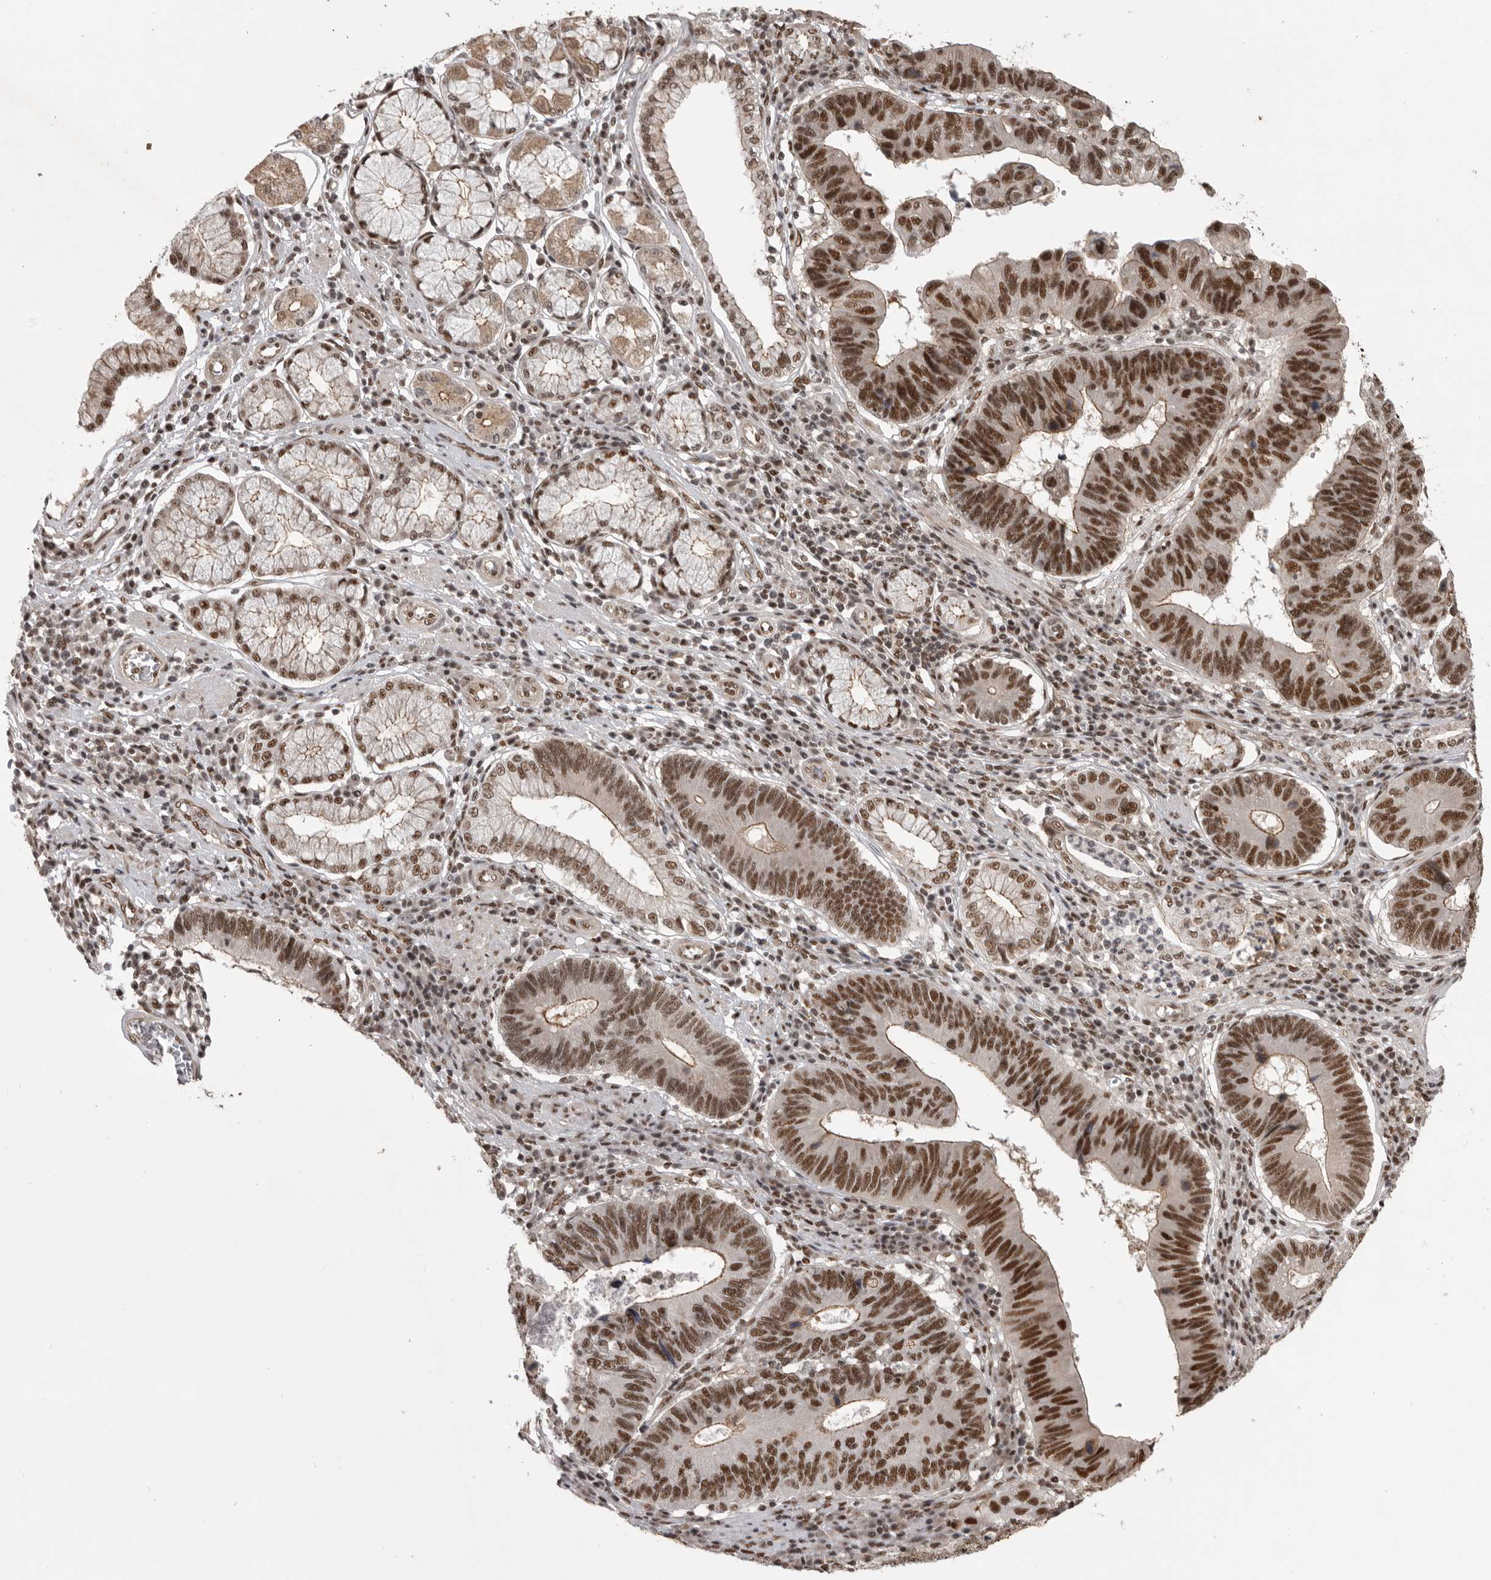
{"staining": {"intensity": "strong", "quantity": ">75%", "location": "nuclear"}, "tissue": "stomach cancer", "cell_type": "Tumor cells", "image_type": "cancer", "snomed": [{"axis": "morphology", "description": "Adenocarcinoma, NOS"}, {"axis": "topography", "description": "Stomach"}], "caption": "A photomicrograph showing strong nuclear positivity in approximately >75% of tumor cells in adenocarcinoma (stomach), as visualized by brown immunohistochemical staining.", "gene": "CBLL1", "patient": {"sex": "male", "age": 59}}